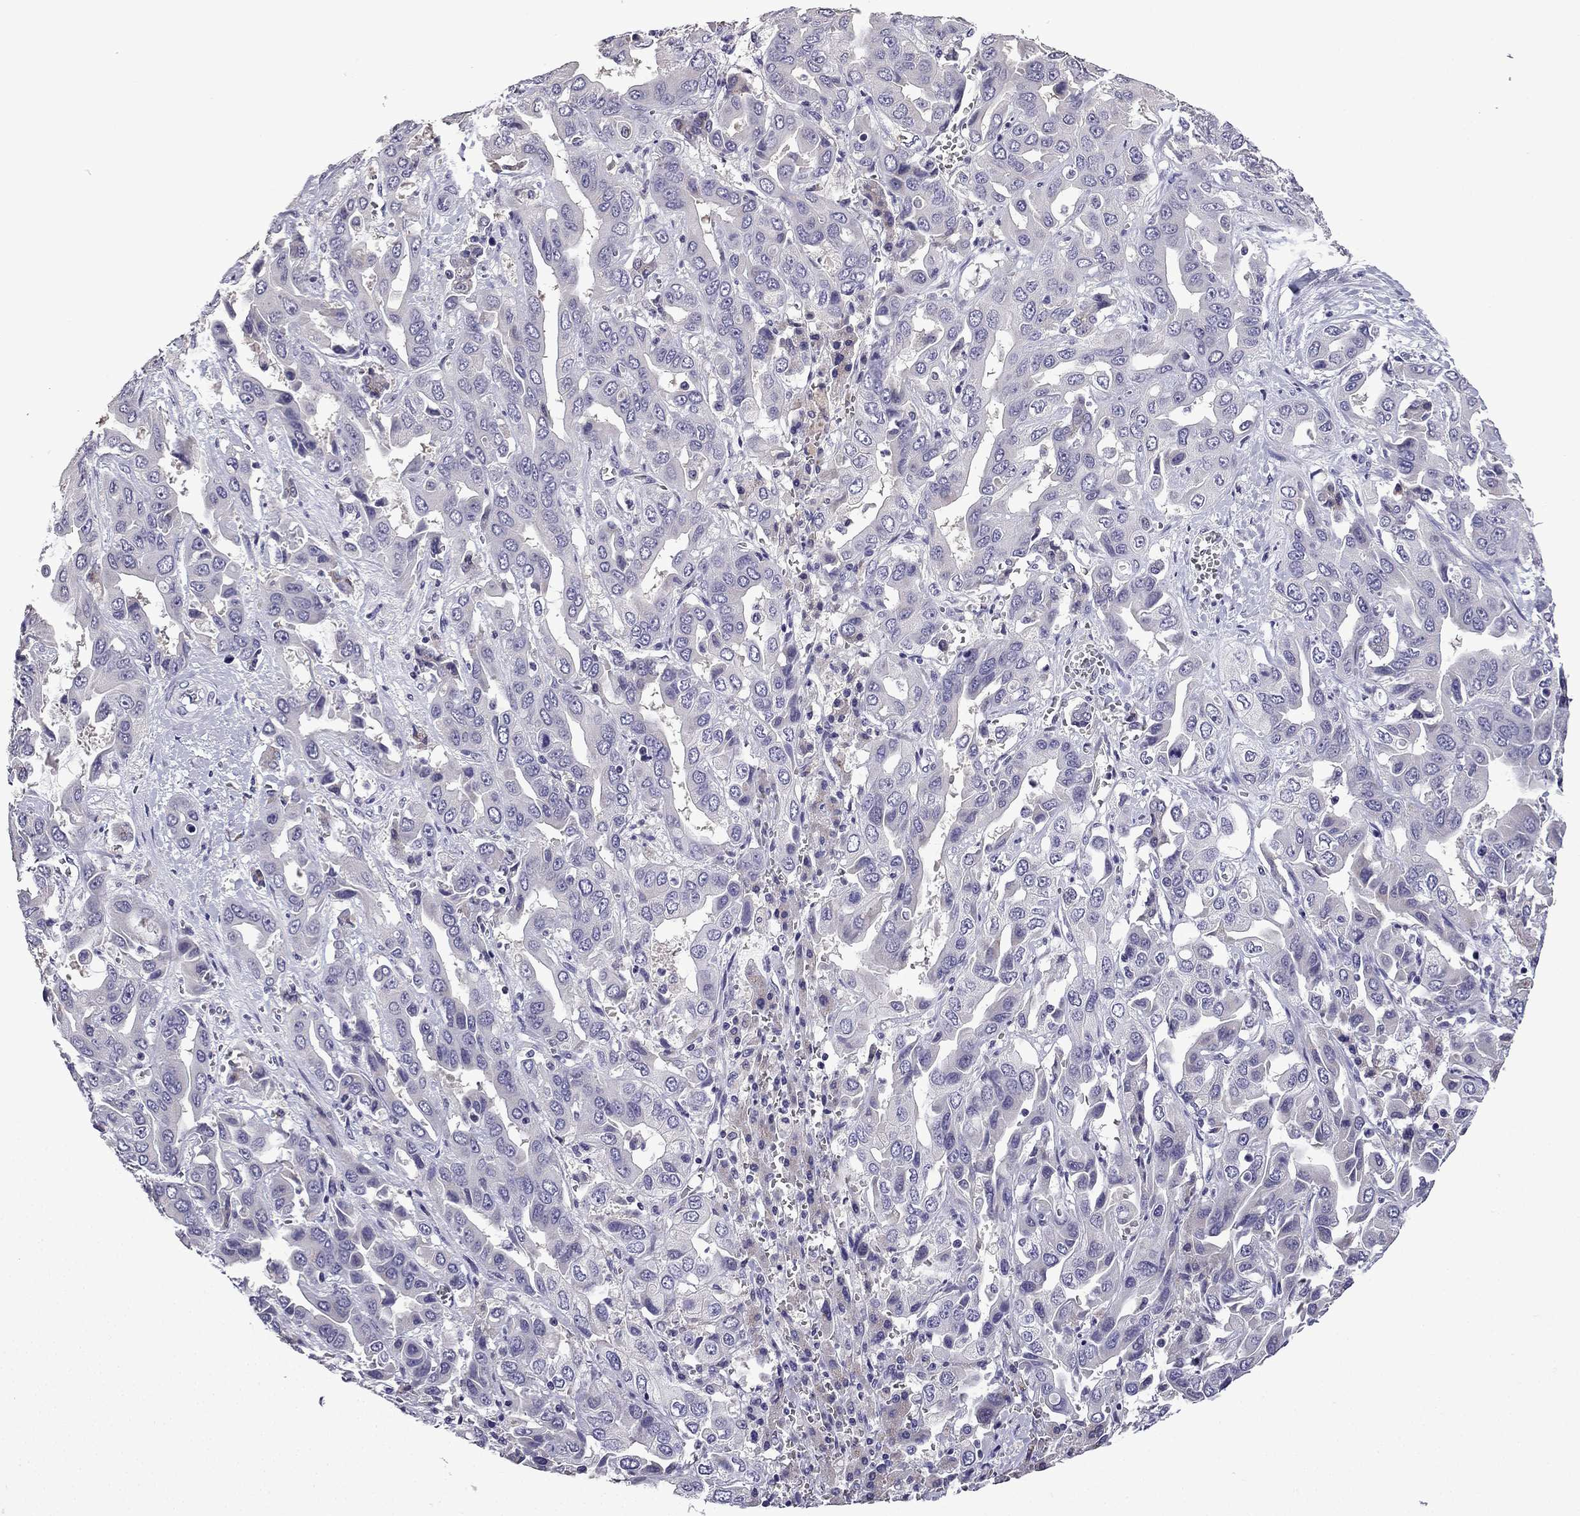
{"staining": {"intensity": "negative", "quantity": "none", "location": "none"}, "tissue": "liver cancer", "cell_type": "Tumor cells", "image_type": "cancer", "snomed": [{"axis": "morphology", "description": "Cholangiocarcinoma"}, {"axis": "topography", "description": "Liver"}], "caption": "DAB immunohistochemical staining of liver cancer exhibits no significant positivity in tumor cells.", "gene": "TTN", "patient": {"sex": "female", "age": 52}}